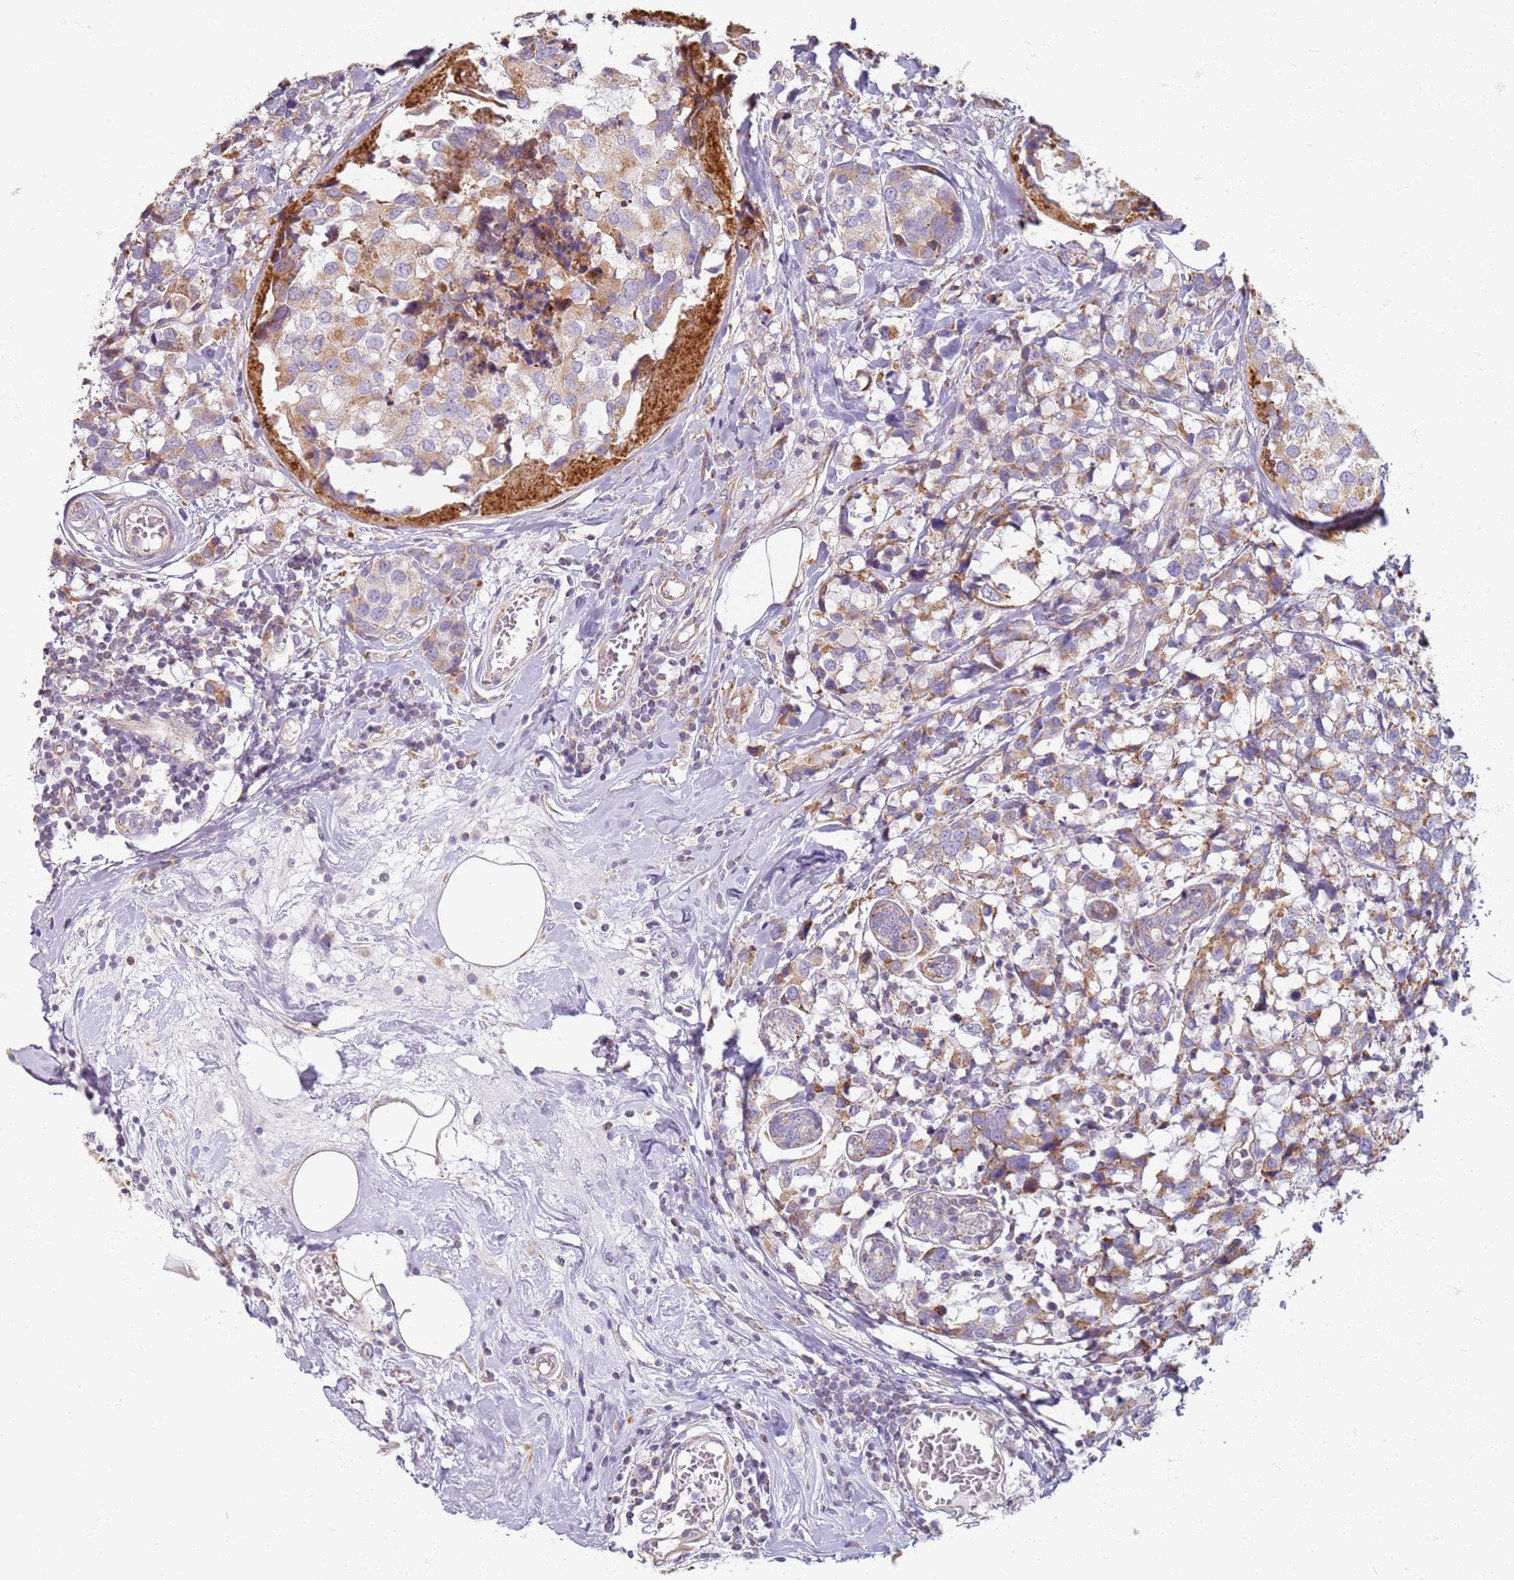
{"staining": {"intensity": "moderate", "quantity": ">75%", "location": "cytoplasmic/membranous"}, "tissue": "breast cancer", "cell_type": "Tumor cells", "image_type": "cancer", "snomed": [{"axis": "morphology", "description": "Lobular carcinoma"}, {"axis": "topography", "description": "Breast"}], "caption": "Human breast lobular carcinoma stained with a brown dye shows moderate cytoplasmic/membranous positive positivity in about >75% of tumor cells.", "gene": "PROKR2", "patient": {"sex": "female", "age": 59}}